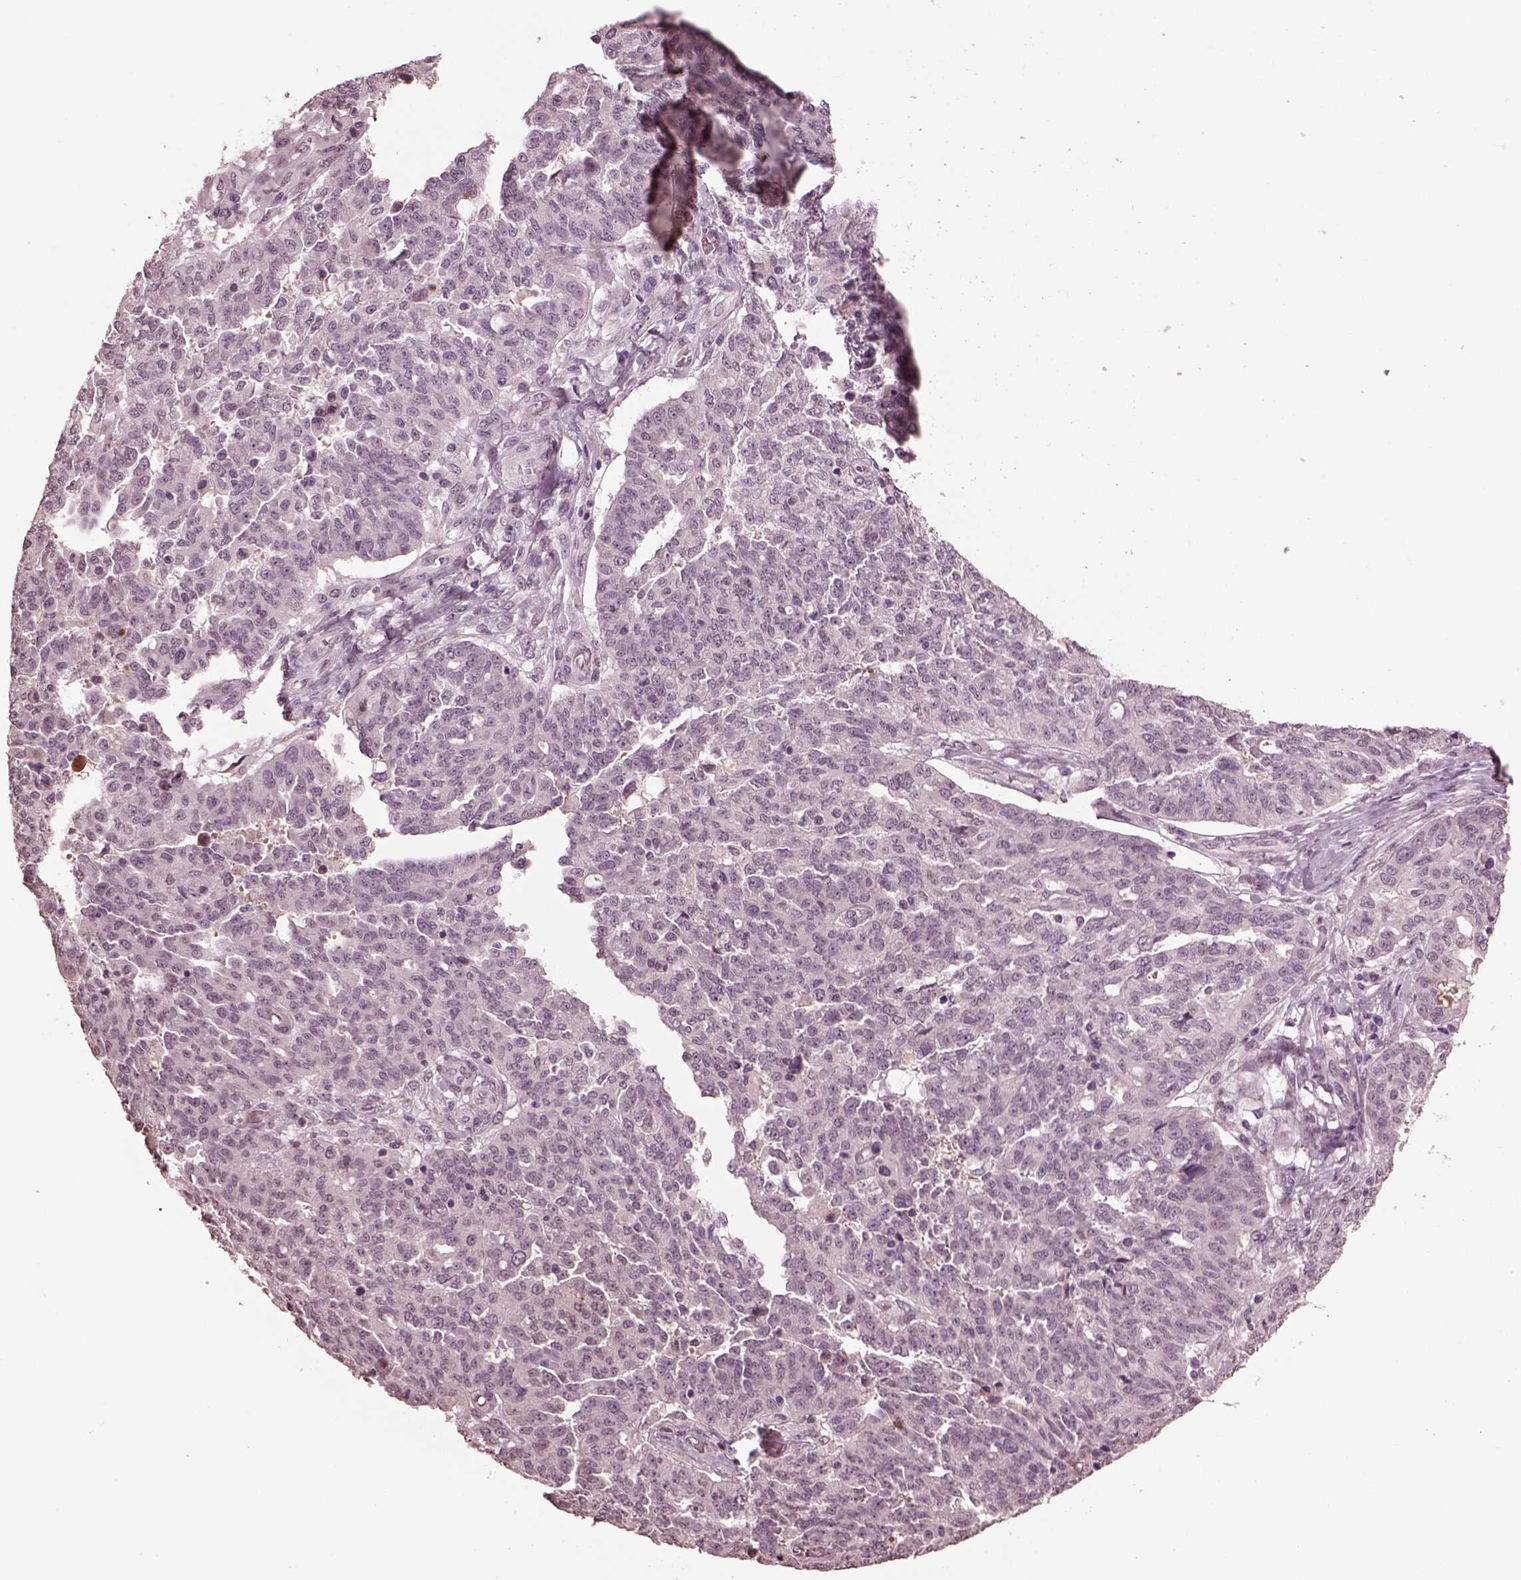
{"staining": {"intensity": "negative", "quantity": "none", "location": "none"}, "tissue": "ovarian cancer", "cell_type": "Tumor cells", "image_type": "cancer", "snomed": [{"axis": "morphology", "description": "Cystadenocarcinoma, serous, NOS"}, {"axis": "topography", "description": "Ovary"}], "caption": "Ovarian serous cystadenocarcinoma was stained to show a protein in brown. There is no significant staining in tumor cells. (DAB IHC visualized using brightfield microscopy, high magnification).", "gene": "IL18RAP", "patient": {"sex": "female", "age": 67}}